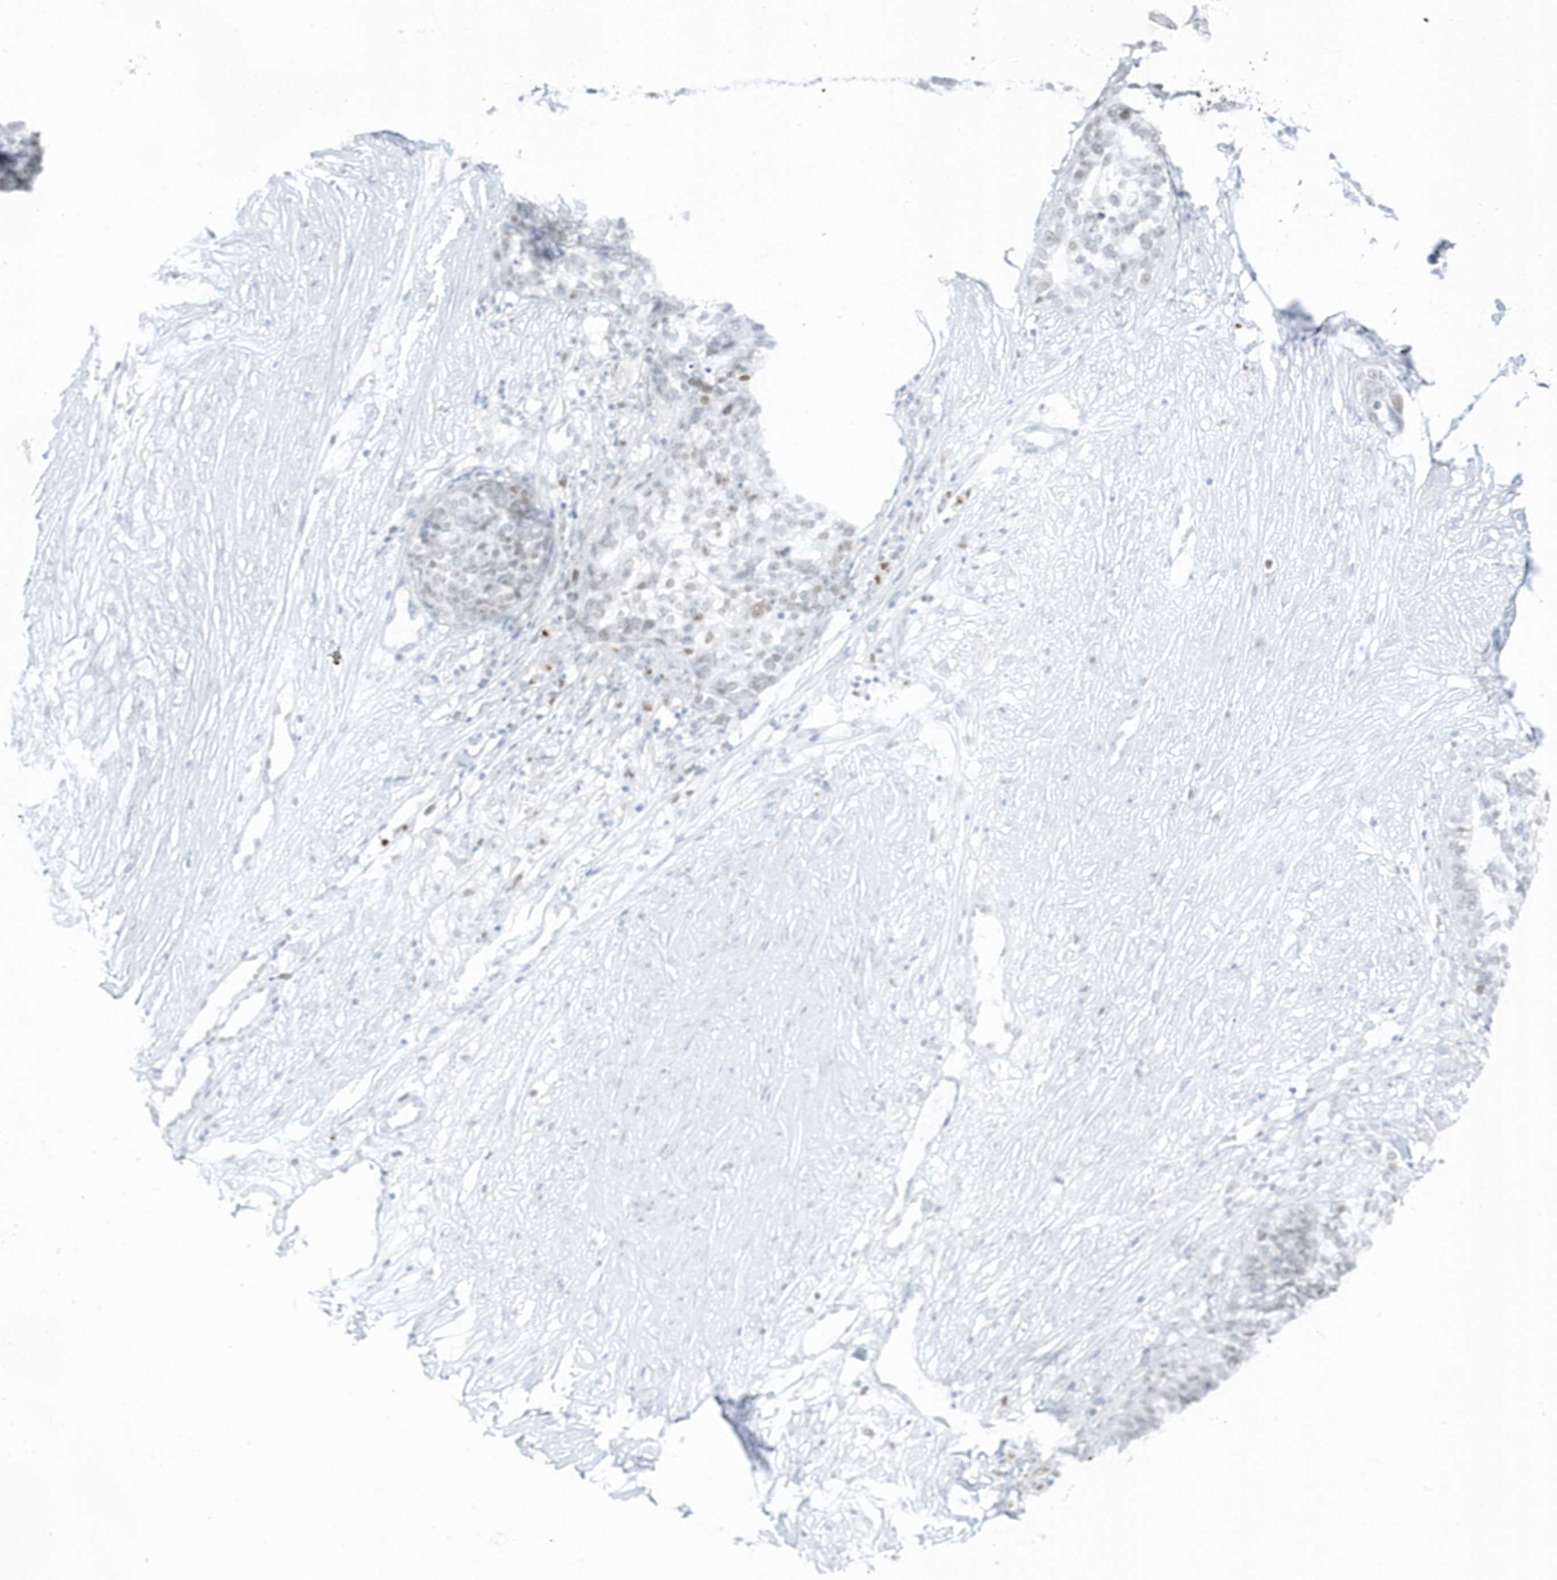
{"staining": {"intensity": "weak", "quantity": "<25%", "location": "nuclear"}, "tissue": "ovarian cancer", "cell_type": "Tumor cells", "image_type": "cancer", "snomed": [{"axis": "morphology", "description": "Cystadenocarcinoma, serous, NOS"}, {"axis": "topography", "description": "Ovary"}], "caption": "Immunohistochemistry (IHC) photomicrograph of ovarian serous cystadenocarcinoma stained for a protein (brown), which demonstrates no expression in tumor cells. (Stains: DAB IHC with hematoxylin counter stain, Microscopy: brightfield microscopy at high magnification).", "gene": "SMIM34", "patient": {"sex": "female", "age": 59}}